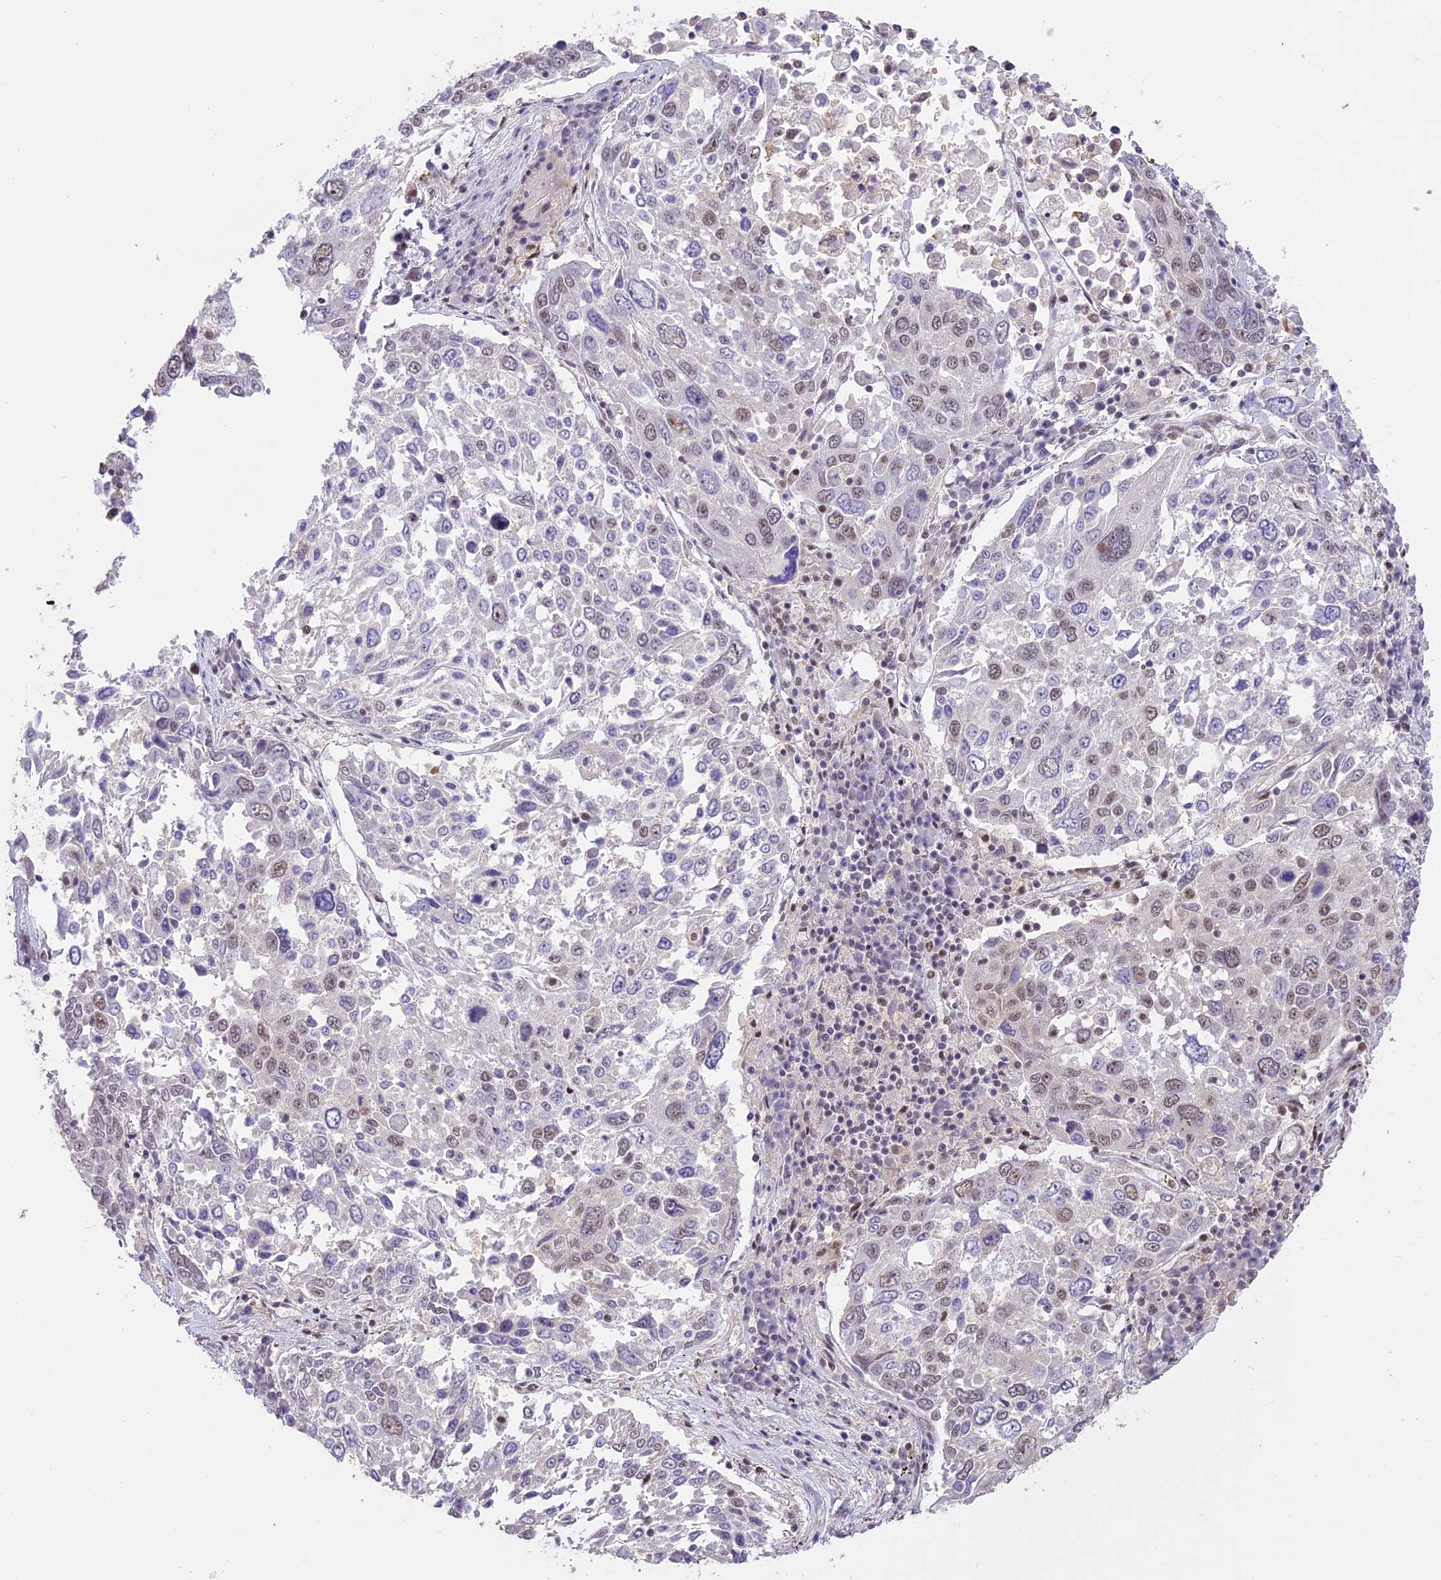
{"staining": {"intensity": "weak", "quantity": "25%-75%", "location": "nuclear"}, "tissue": "lung cancer", "cell_type": "Tumor cells", "image_type": "cancer", "snomed": [{"axis": "morphology", "description": "Squamous cell carcinoma, NOS"}, {"axis": "topography", "description": "Lung"}], "caption": "This micrograph demonstrates lung cancer (squamous cell carcinoma) stained with immunohistochemistry to label a protein in brown. The nuclear of tumor cells show weak positivity for the protein. Nuclei are counter-stained blue.", "gene": "TIGD7", "patient": {"sex": "male", "age": 65}}